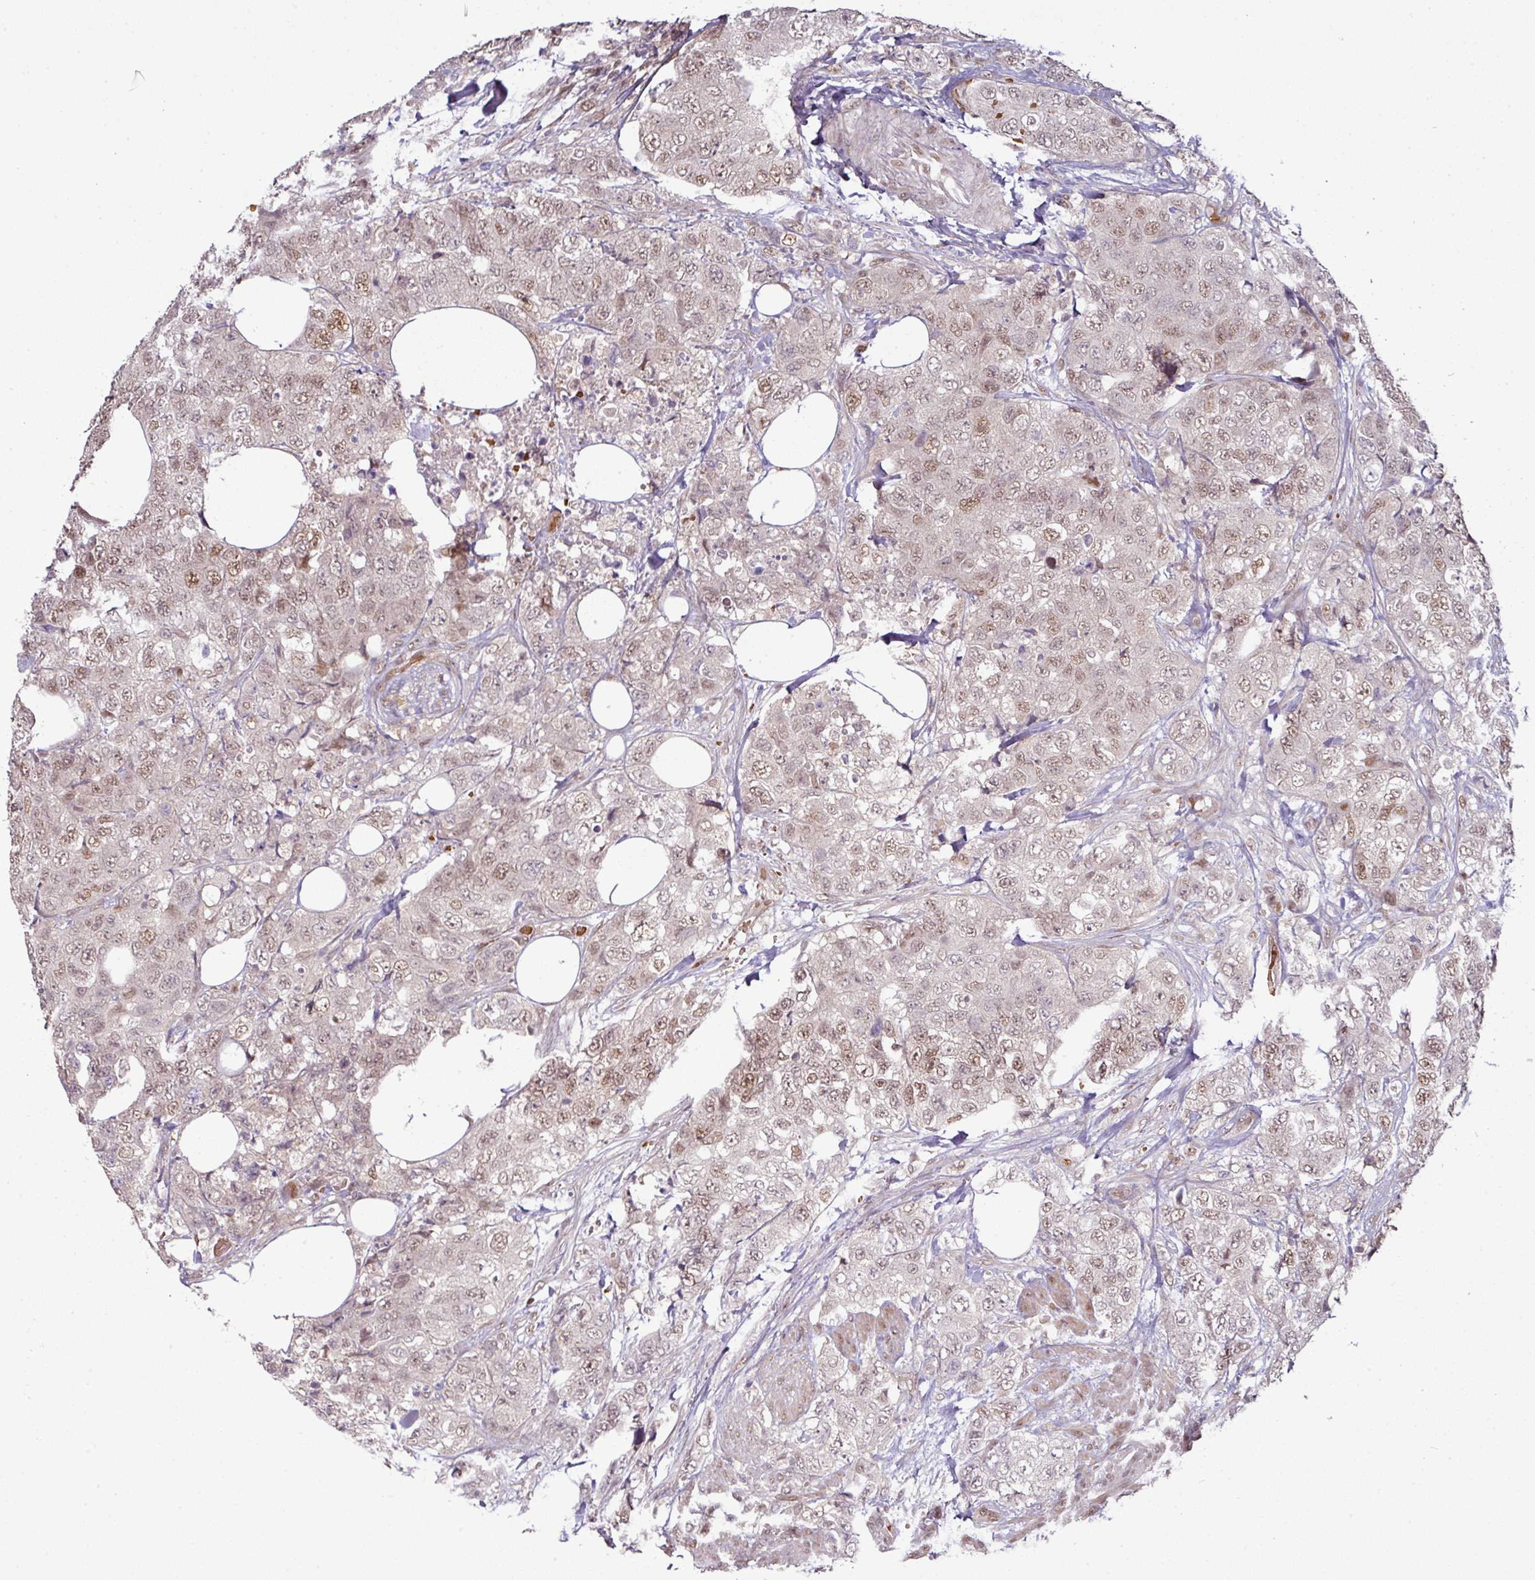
{"staining": {"intensity": "moderate", "quantity": "<25%", "location": "nuclear"}, "tissue": "urothelial cancer", "cell_type": "Tumor cells", "image_type": "cancer", "snomed": [{"axis": "morphology", "description": "Urothelial carcinoma, High grade"}, {"axis": "topography", "description": "Urinary bladder"}], "caption": "There is low levels of moderate nuclear expression in tumor cells of urothelial cancer, as demonstrated by immunohistochemical staining (brown color).", "gene": "CIC", "patient": {"sex": "female", "age": 78}}